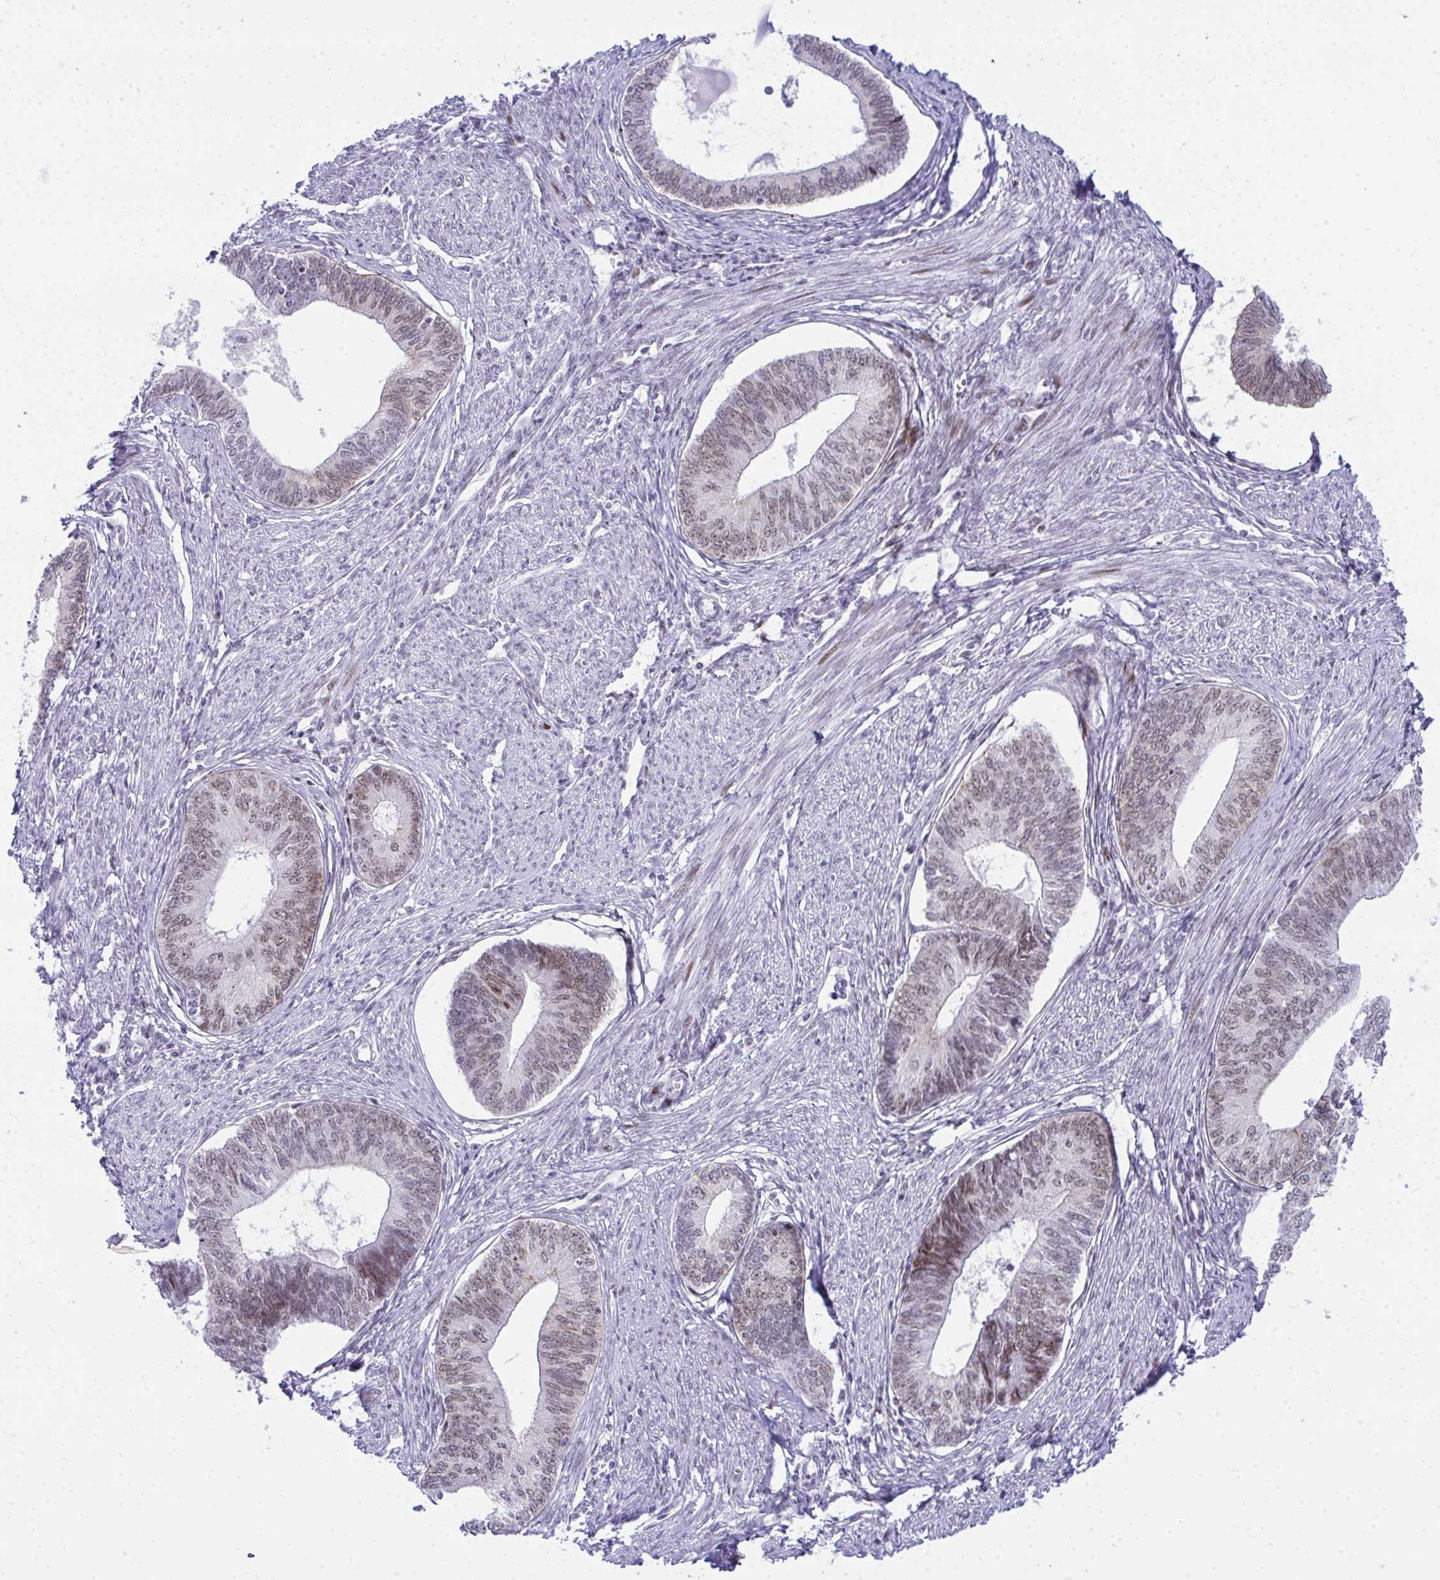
{"staining": {"intensity": "weak", "quantity": ">75%", "location": "nuclear"}, "tissue": "endometrial cancer", "cell_type": "Tumor cells", "image_type": "cancer", "snomed": [{"axis": "morphology", "description": "Adenocarcinoma, NOS"}, {"axis": "topography", "description": "Endometrium"}], "caption": "About >75% of tumor cells in human endometrial adenocarcinoma show weak nuclear protein expression as visualized by brown immunohistochemical staining.", "gene": "GLDN", "patient": {"sex": "female", "age": 68}}